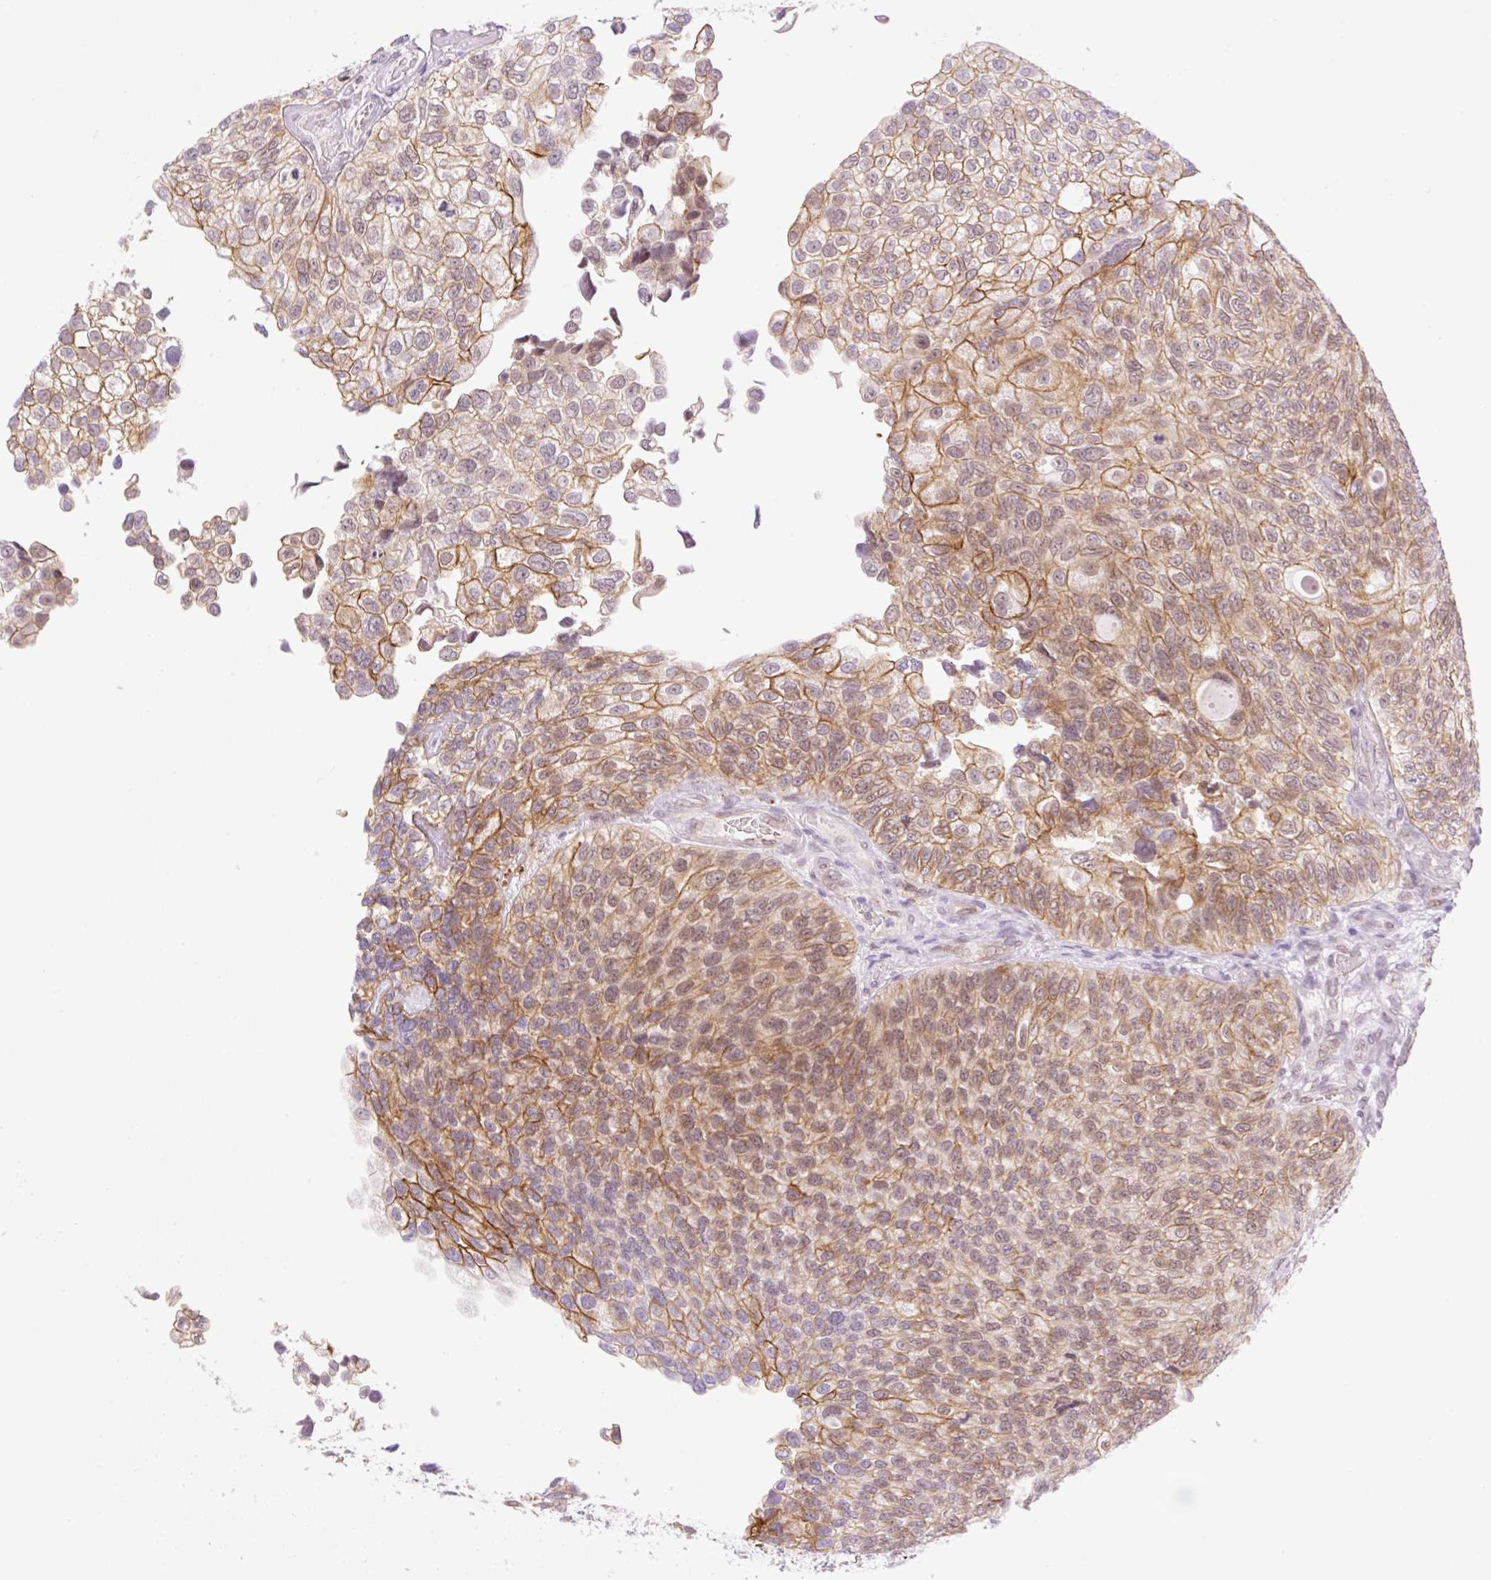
{"staining": {"intensity": "moderate", "quantity": ">75%", "location": "cytoplasmic/membranous,nuclear"}, "tissue": "urothelial cancer", "cell_type": "Tumor cells", "image_type": "cancer", "snomed": [{"axis": "morphology", "description": "Urothelial carcinoma, NOS"}, {"axis": "topography", "description": "Urinary bladder"}], "caption": "IHC histopathology image of human urothelial cancer stained for a protein (brown), which displays medium levels of moderate cytoplasmic/membranous and nuclear expression in approximately >75% of tumor cells.", "gene": "PALM3", "patient": {"sex": "male", "age": 87}}